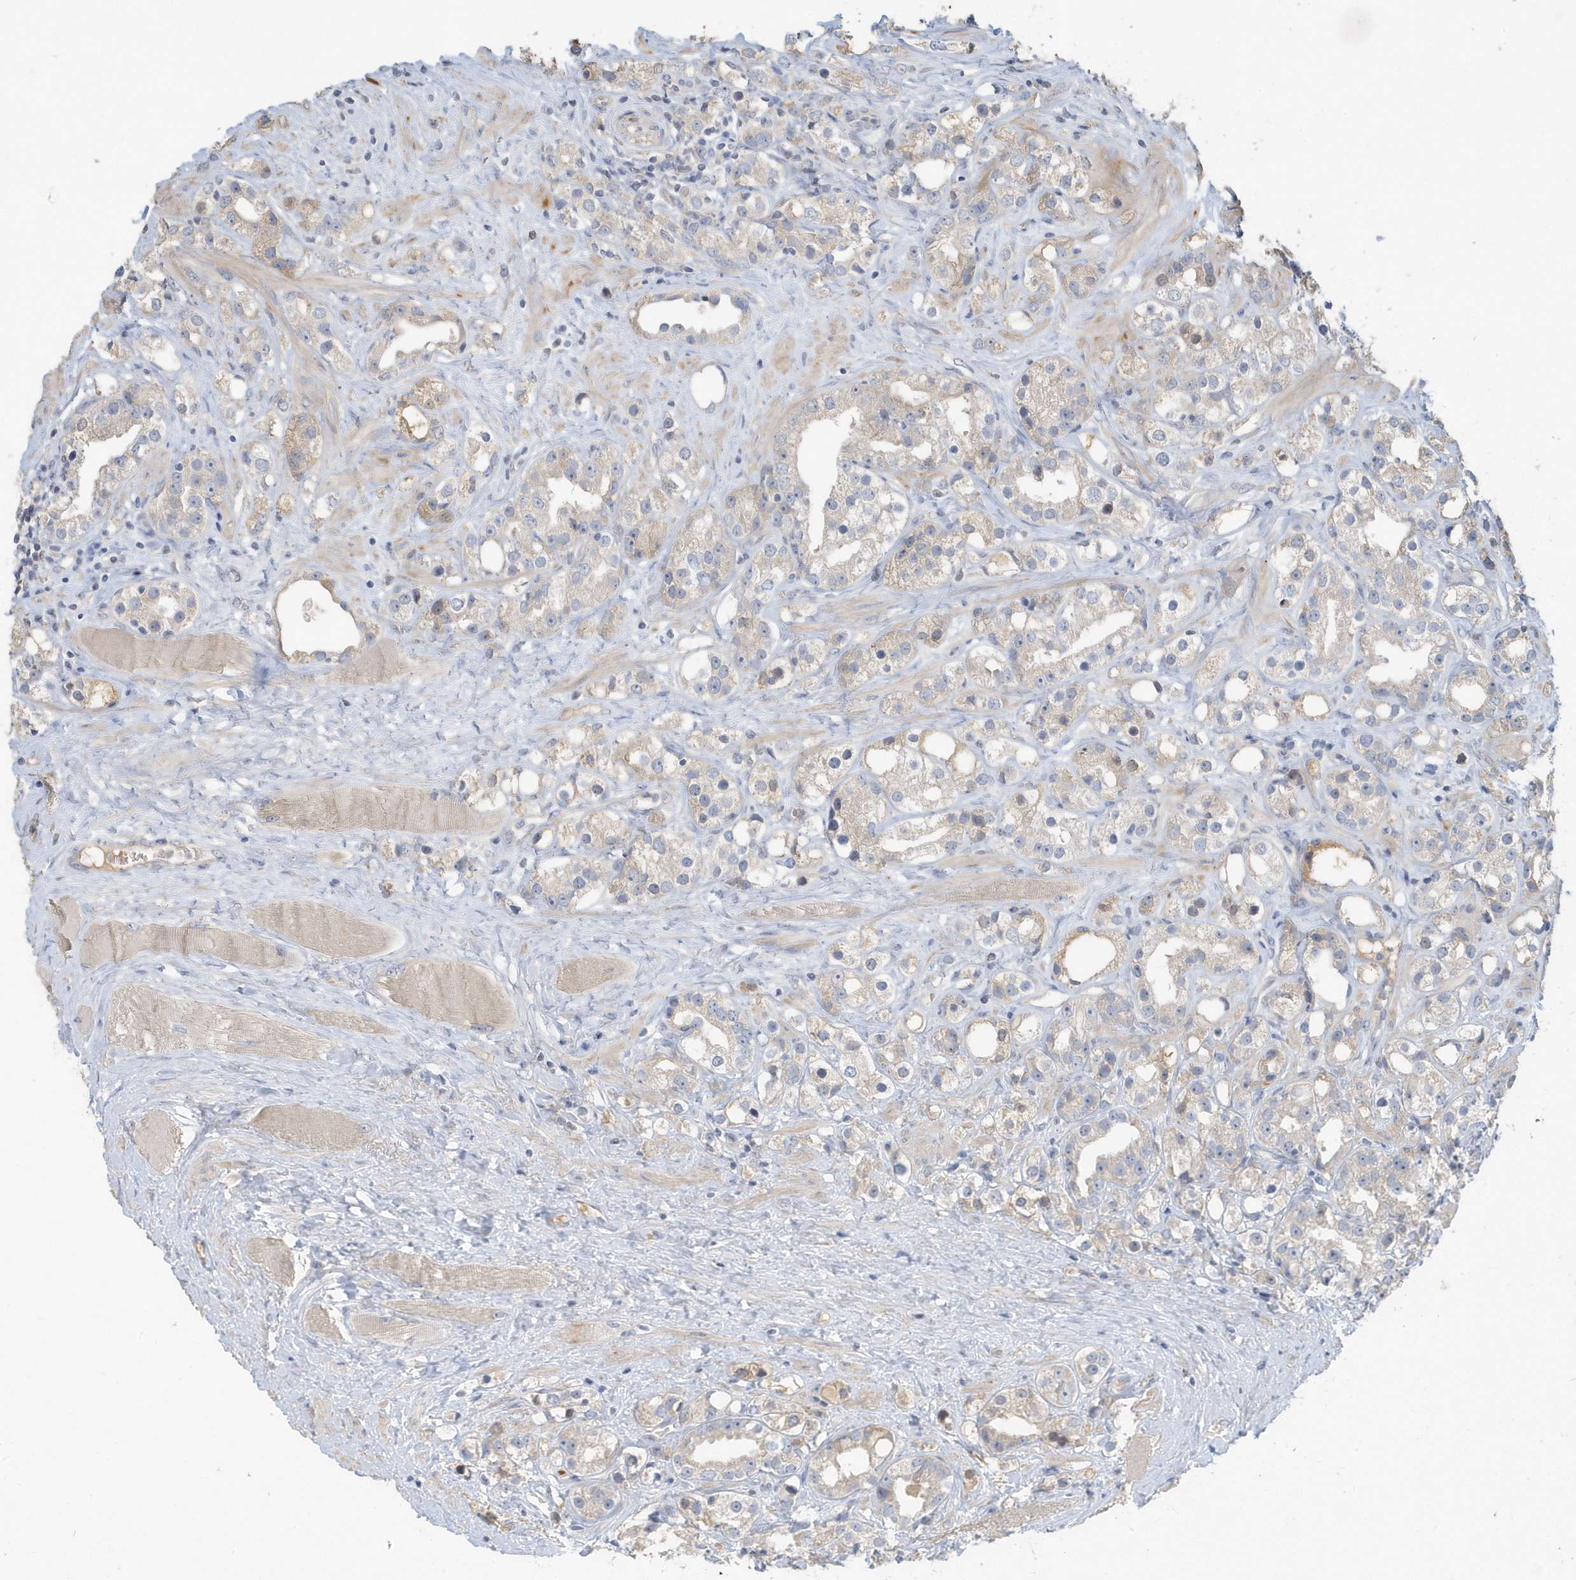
{"staining": {"intensity": "weak", "quantity": "25%-75%", "location": "cytoplasmic/membranous"}, "tissue": "prostate cancer", "cell_type": "Tumor cells", "image_type": "cancer", "snomed": [{"axis": "morphology", "description": "Adenocarcinoma, NOS"}, {"axis": "topography", "description": "Prostate"}], "caption": "This image demonstrates immunohistochemistry staining of human prostate cancer (adenocarcinoma), with low weak cytoplasmic/membranous expression in about 25%-75% of tumor cells.", "gene": "USP53", "patient": {"sex": "male", "age": 79}}